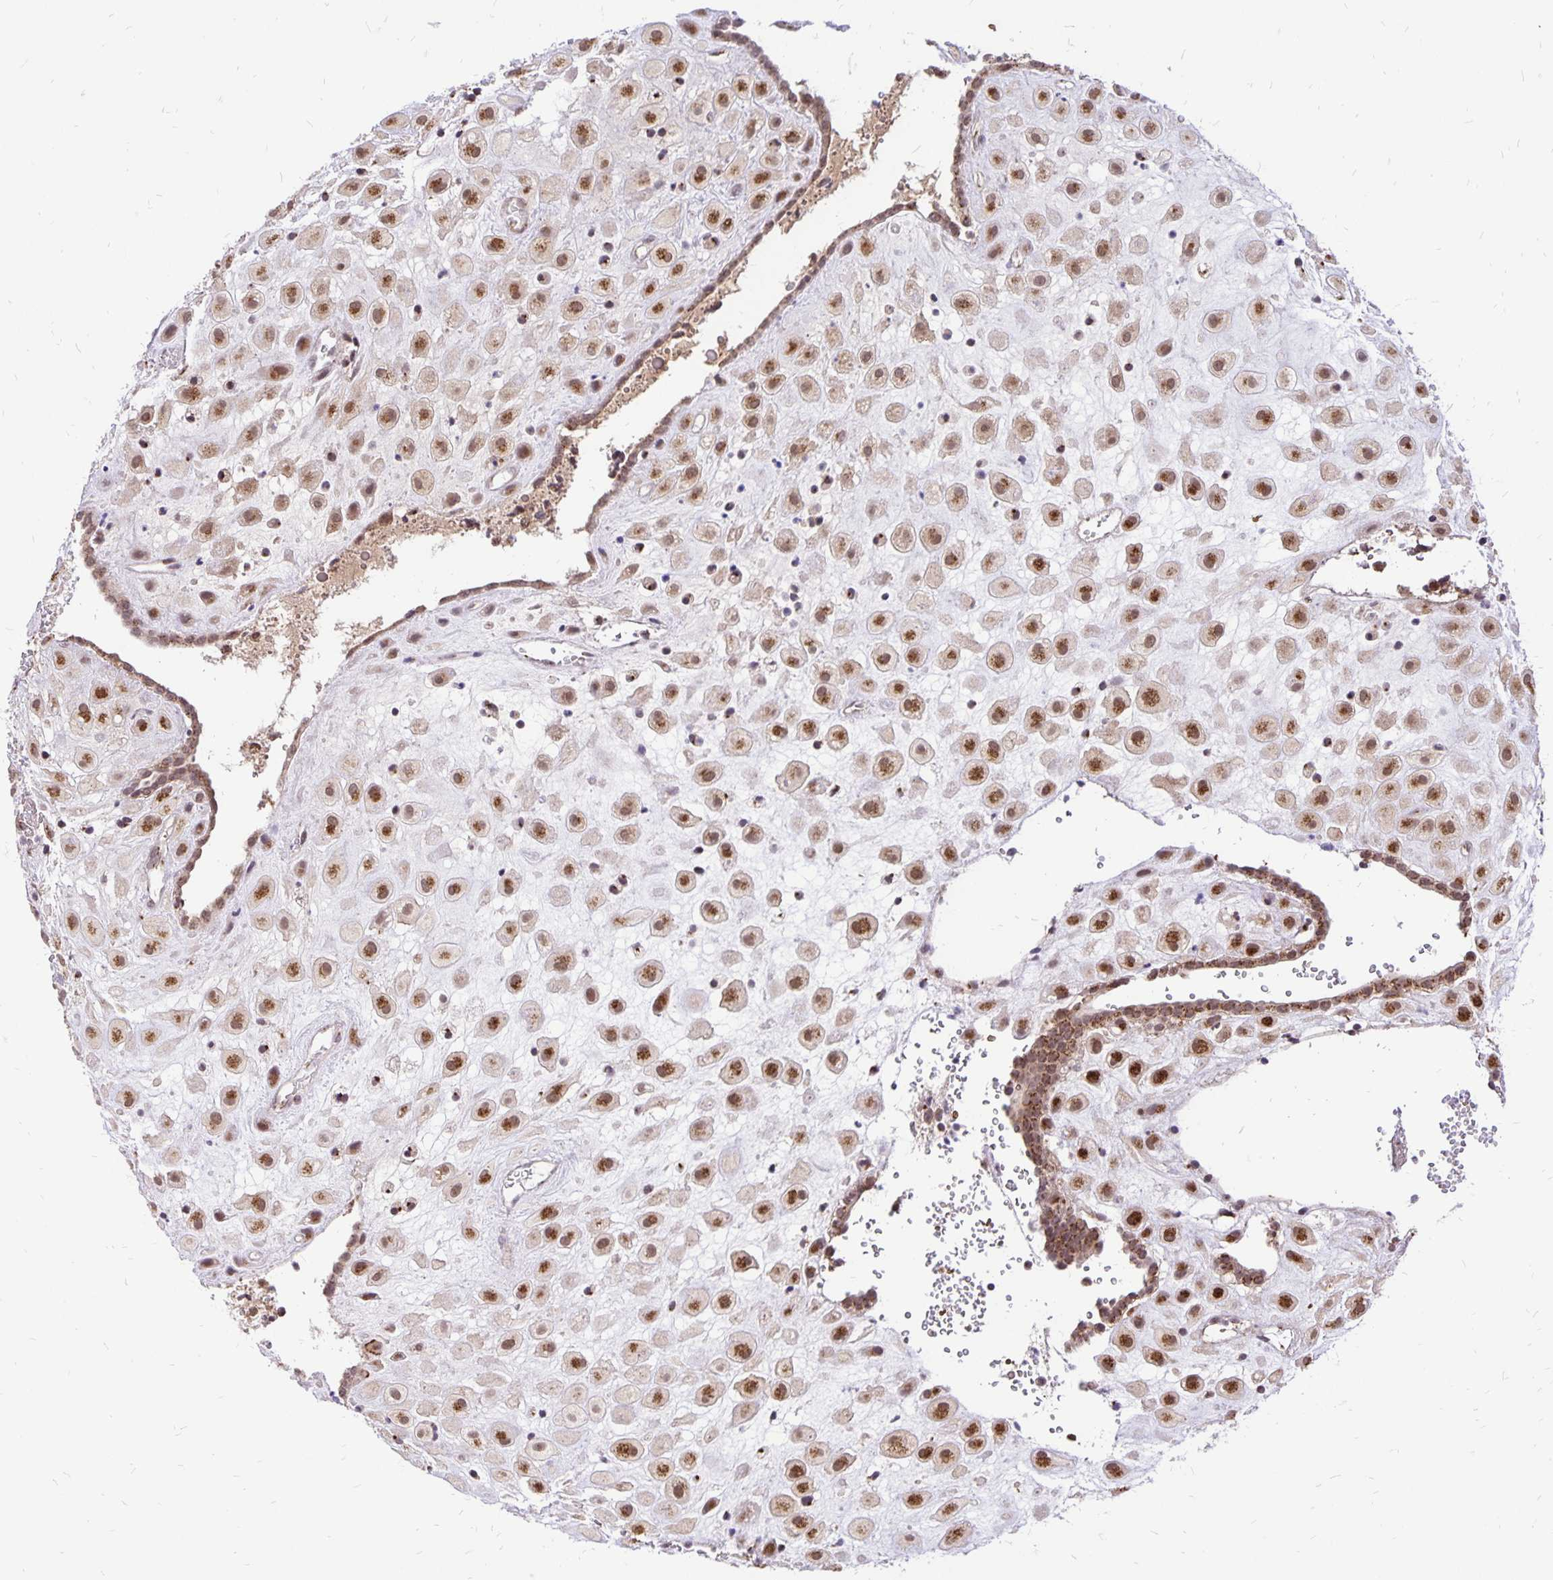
{"staining": {"intensity": "moderate", "quantity": ">75%", "location": "cytoplasmic/membranous,nuclear"}, "tissue": "placenta", "cell_type": "Decidual cells", "image_type": "normal", "snomed": [{"axis": "morphology", "description": "Normal tissue, NOS"}, {"axis": "topography", "description": "Placenta"}], "caption": "Decidual cells reveal medium levels of moderate cytoplasmic/membranous,nuclear staining in about >75% of cells in unremarkable human placenta. The staining was performed using DAB, with brown indicating positive protein expression. Nuclei are stained blue with hematoxylin.", "gene": "GOLGA5", "patient": {"sex": "female", "age": 24}}